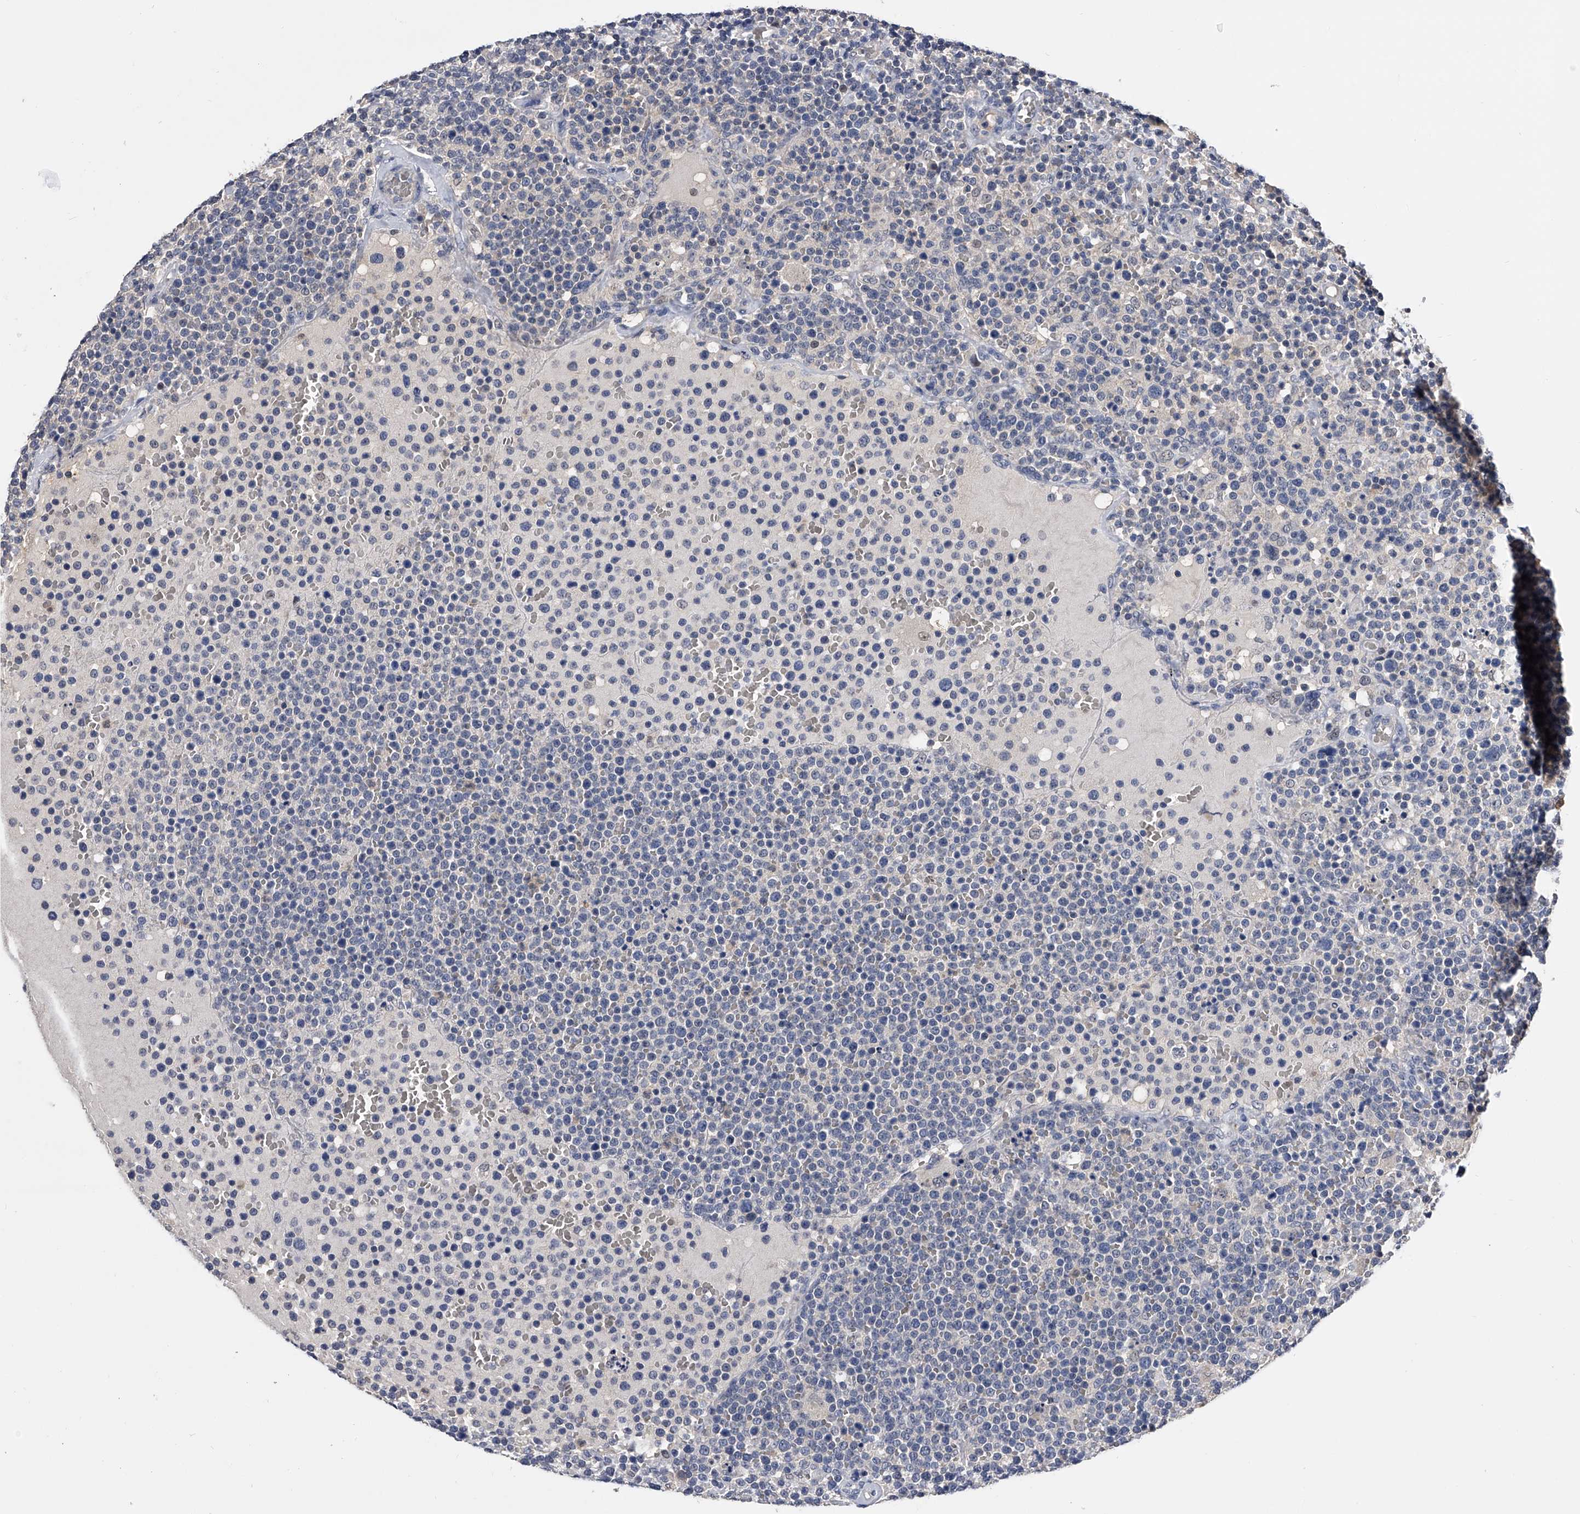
{"staining": {"intensity": "negative", "quantity": "none", "location": "none"}, "tissue": "lymphoma", "cell_type": "Tumor cells", "image_type": "cancer", "snomed": [{"axis": "morphology", "description": "Malignant lymphoma, non-Hodgkin's type, High grade"}, {"axis": "topography", "description": "Lymph node"}], "caption": "DAB immunohistochemical staining of human high-grade malignant lymphoma, non-Hodgkin's type reveals no significant staining in tumor cells.", "gene": "EFCAB7", "patient": {"sex": "male", "age": 61}}